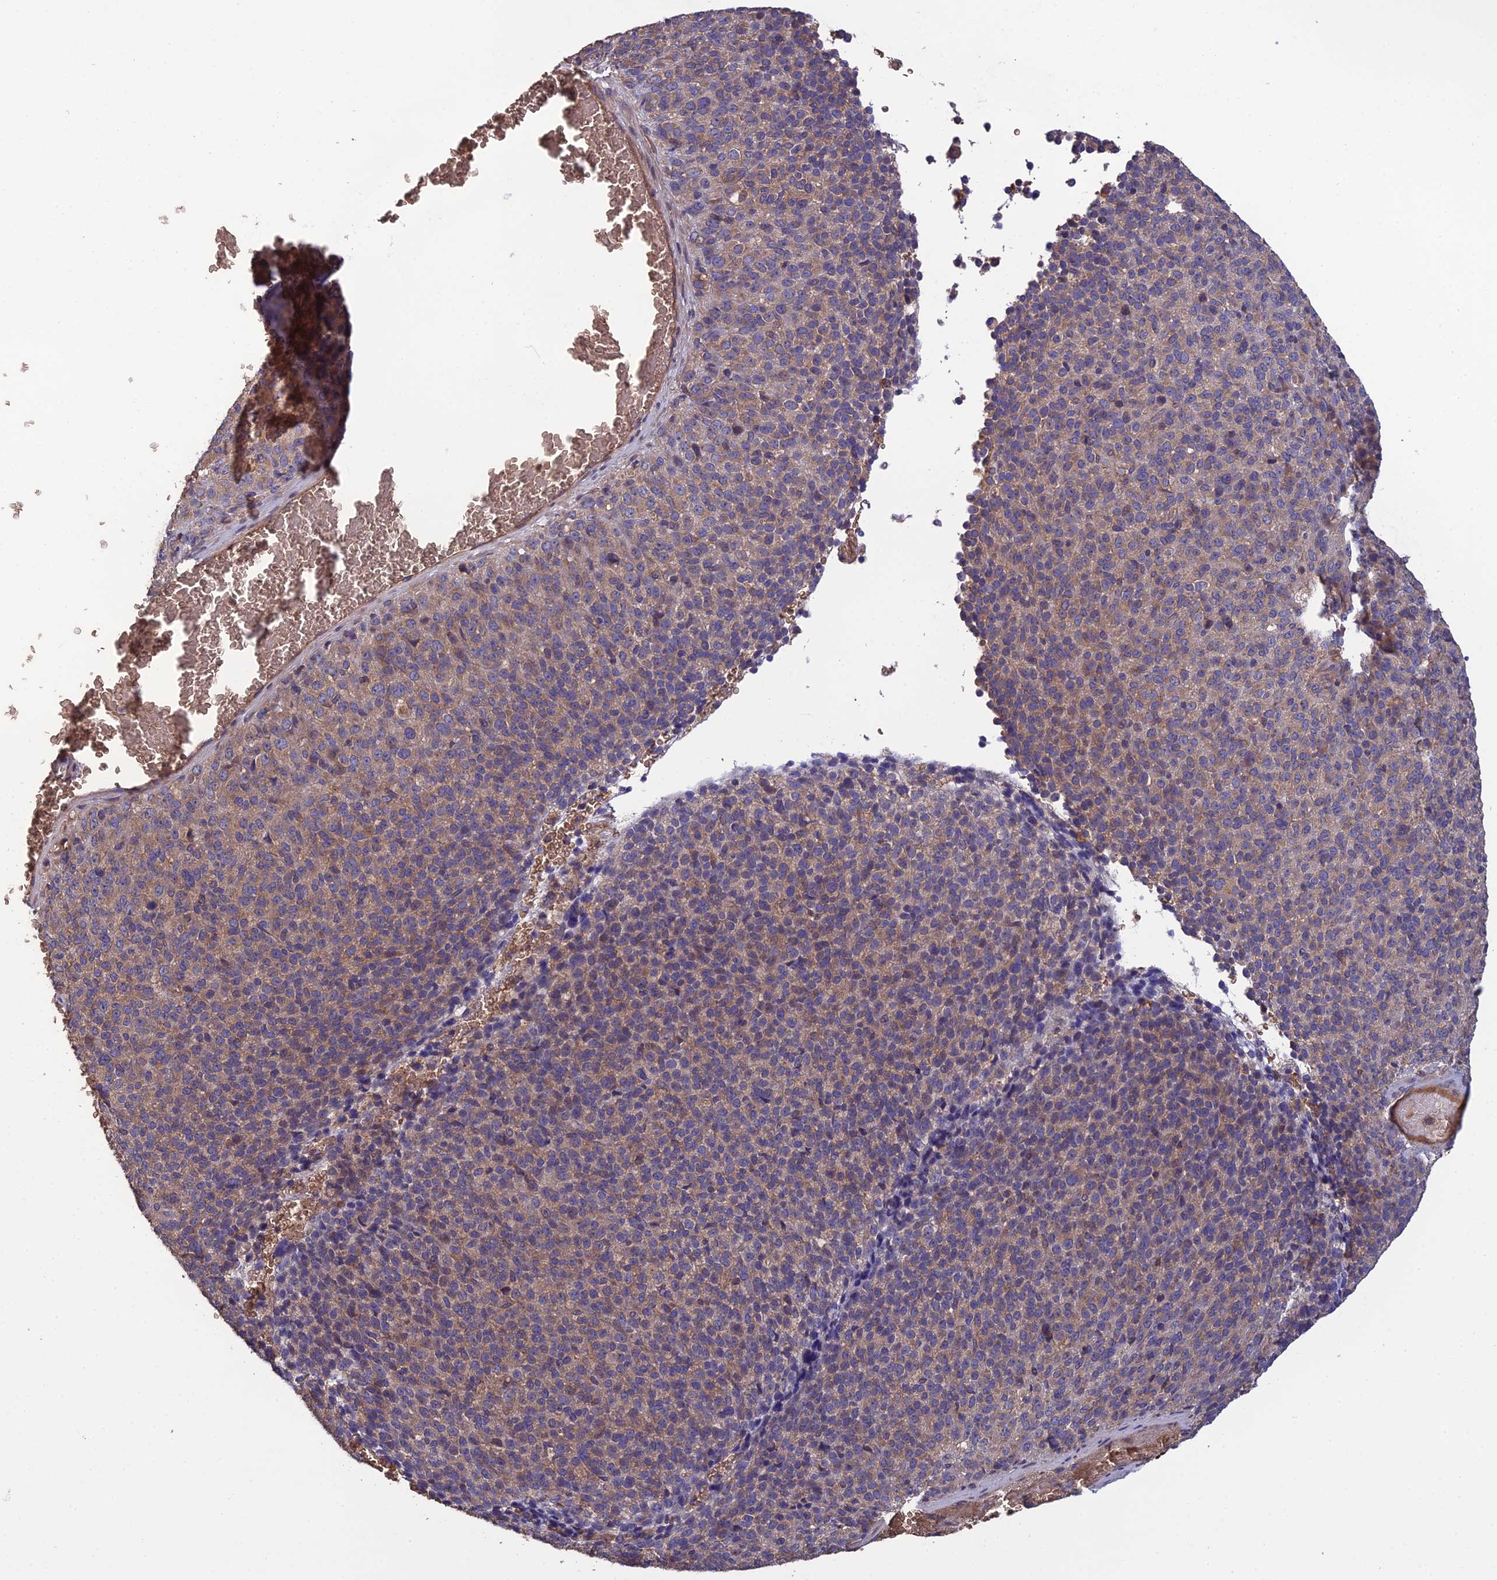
{"staining": {"intensity": "weak", "quantity": "25%-75%", "location": "cytoplasmic/membranous"}, "tissue": "melanoma", "cell_type": "Tumor cells", "image_type": "cancer", "snomed": [{"axis": "morphology", "description": "Malignant melanoma, Metastatic site"}, {"axis": "topography", "description": "Brain"}], "caption": "IHC (DAB (3,3'-diaminobenzidine)) staining of melanoma shows weak cytoplasmic/membranous protein expression in about 25%-75% of tumor cells. The staining was performed using DAB, with brown indicating positive protein expression. Nuclei are stained blue with hematoxylin.", "gene": "GALR2", "patient": {"sex": "female", "age": 56}}